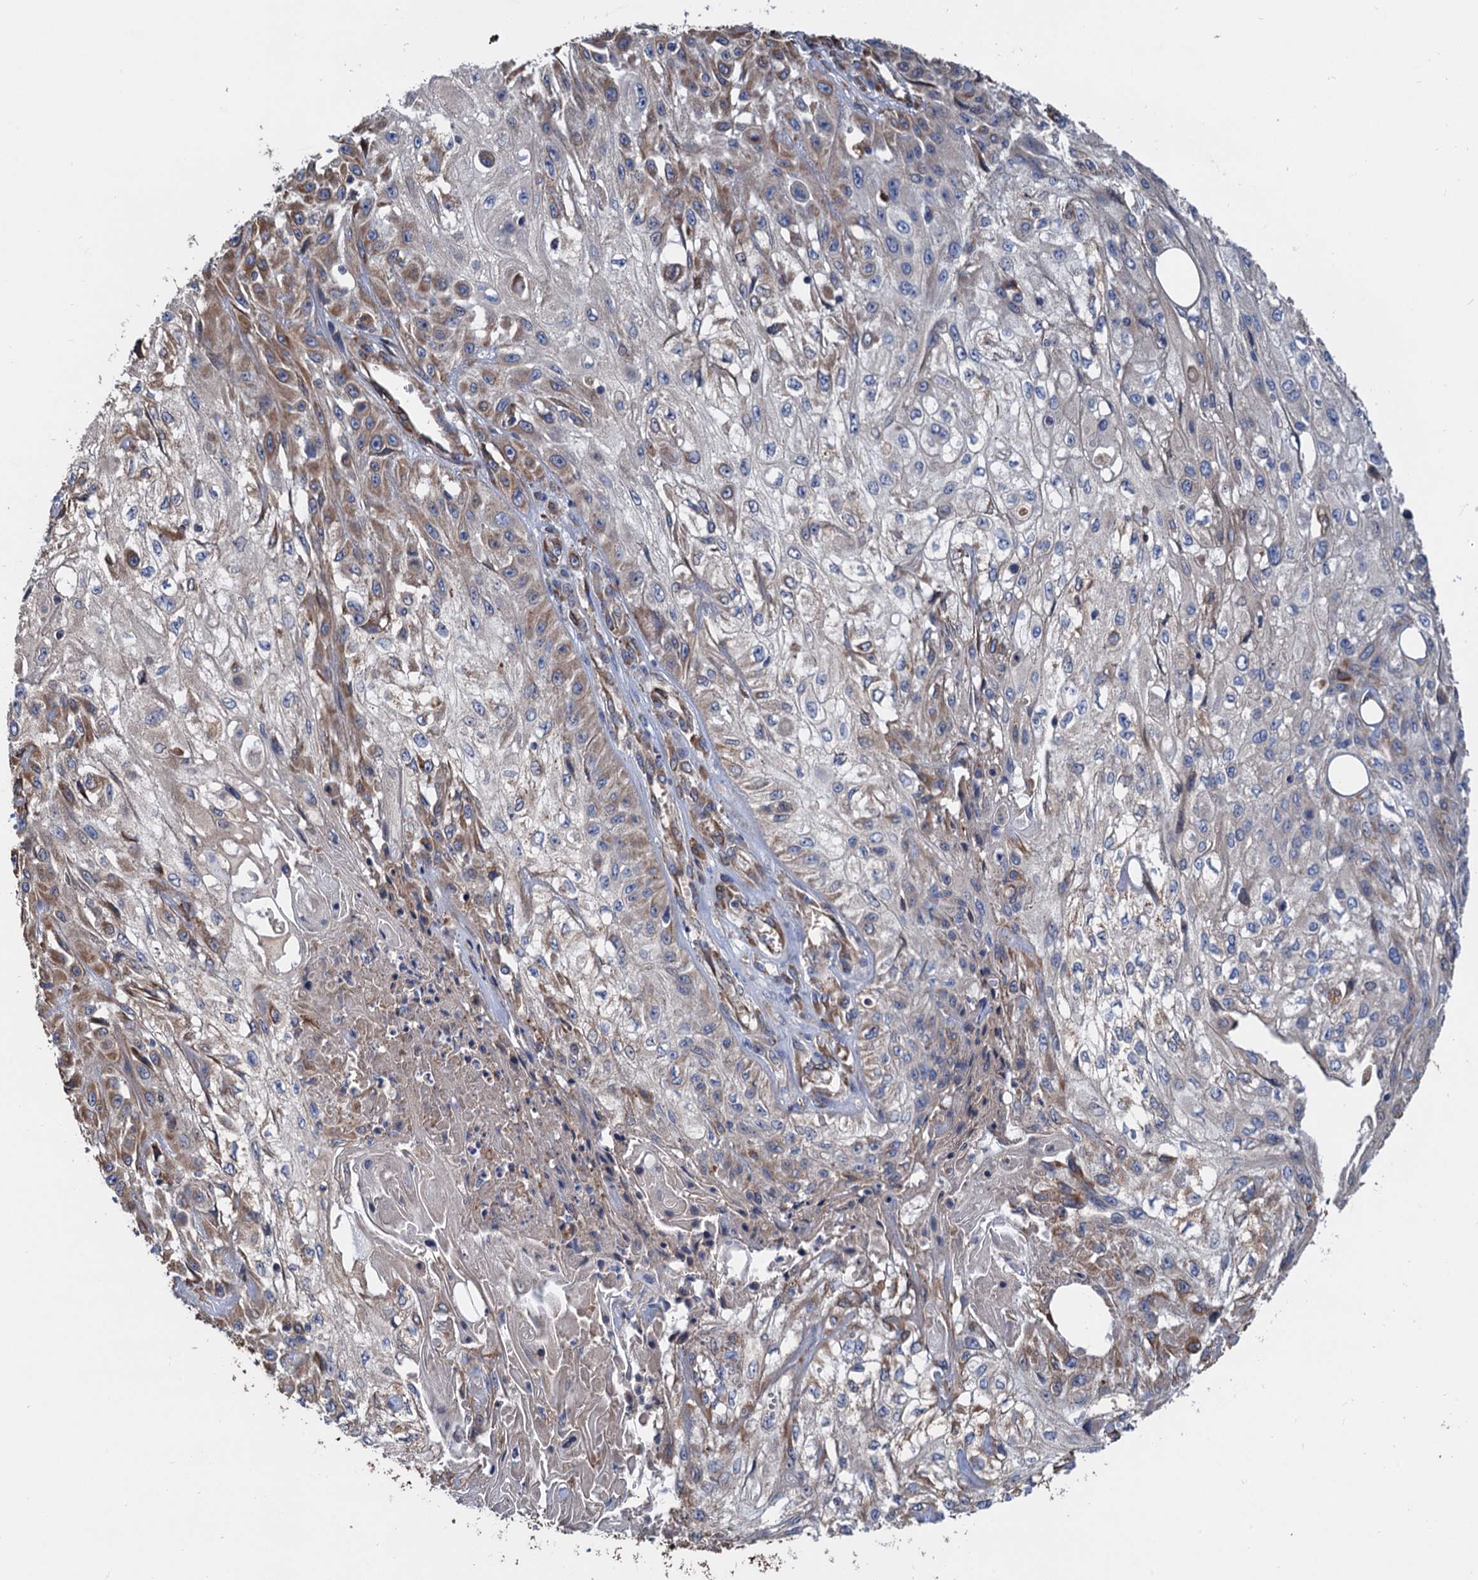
{"staining": {"intensity": "weak", "quantity": "25%-75%", "location": "cytoplasmic/membranous"}, "tissue": "skin cancer", "cell_type": "Tumor cells", "image_type": "cancer", "snomed": [{"axis": "morphology", "description": "Squamous cell carcinoma, NOS"}, {"axis": "morphology", "description": "Squamous cell carcinoma, metastatic, NOS"}, {"axis": "topography", "description": "Skin"}, {"axis": "topography", "description": "Lymph node"}], "caption": "Human skin cancer (squamous cell carcinoma) stained with a brown dye shows weak cytoplasmic/membranous positive expression in about 25%-75% of tumor cells.", "gene": "CNNM1", "patient": {"sex": "male", "age": 75}}